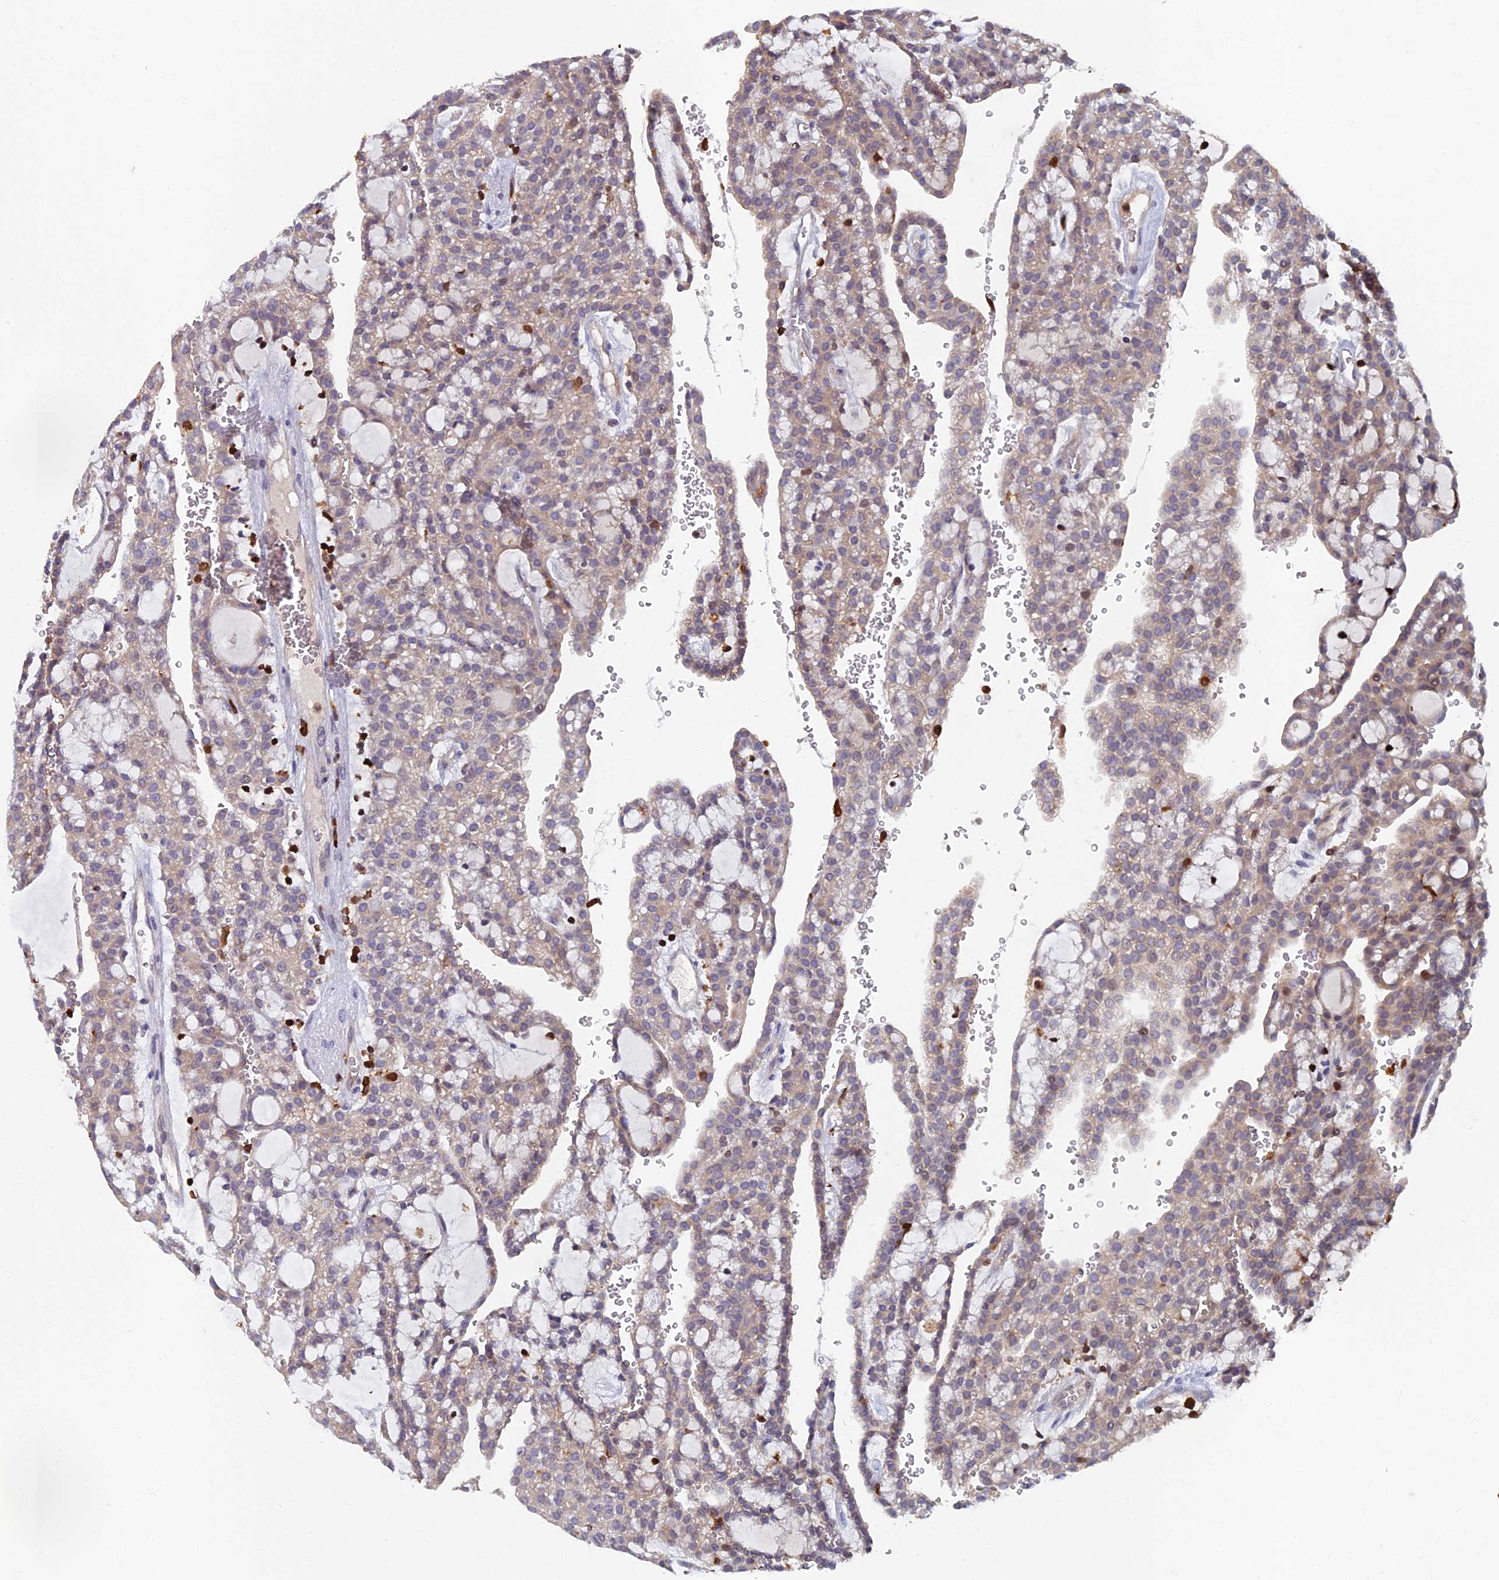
{"staining": {"intensity": "weak", "quantity": "25%-75%", "location": "cytoplasmic/membranous"}, "tissue": "renal cancer", "cell_type": "Tumor cells", "image_type": "cancer", "snomed": [{"axis": "morphology", "description": "Adenocarcinoma, NOS"}, {"axis": "topography", "description": "Kidney"}], "caption": "The histopathology image exhibits staining of renal adenocarcinoma, revealing weak cytoplasmic/membranous protein staining (brown color) within tumor cells.", "gene": "GALK2", "patient": {"sex": "male", "age": 63}}